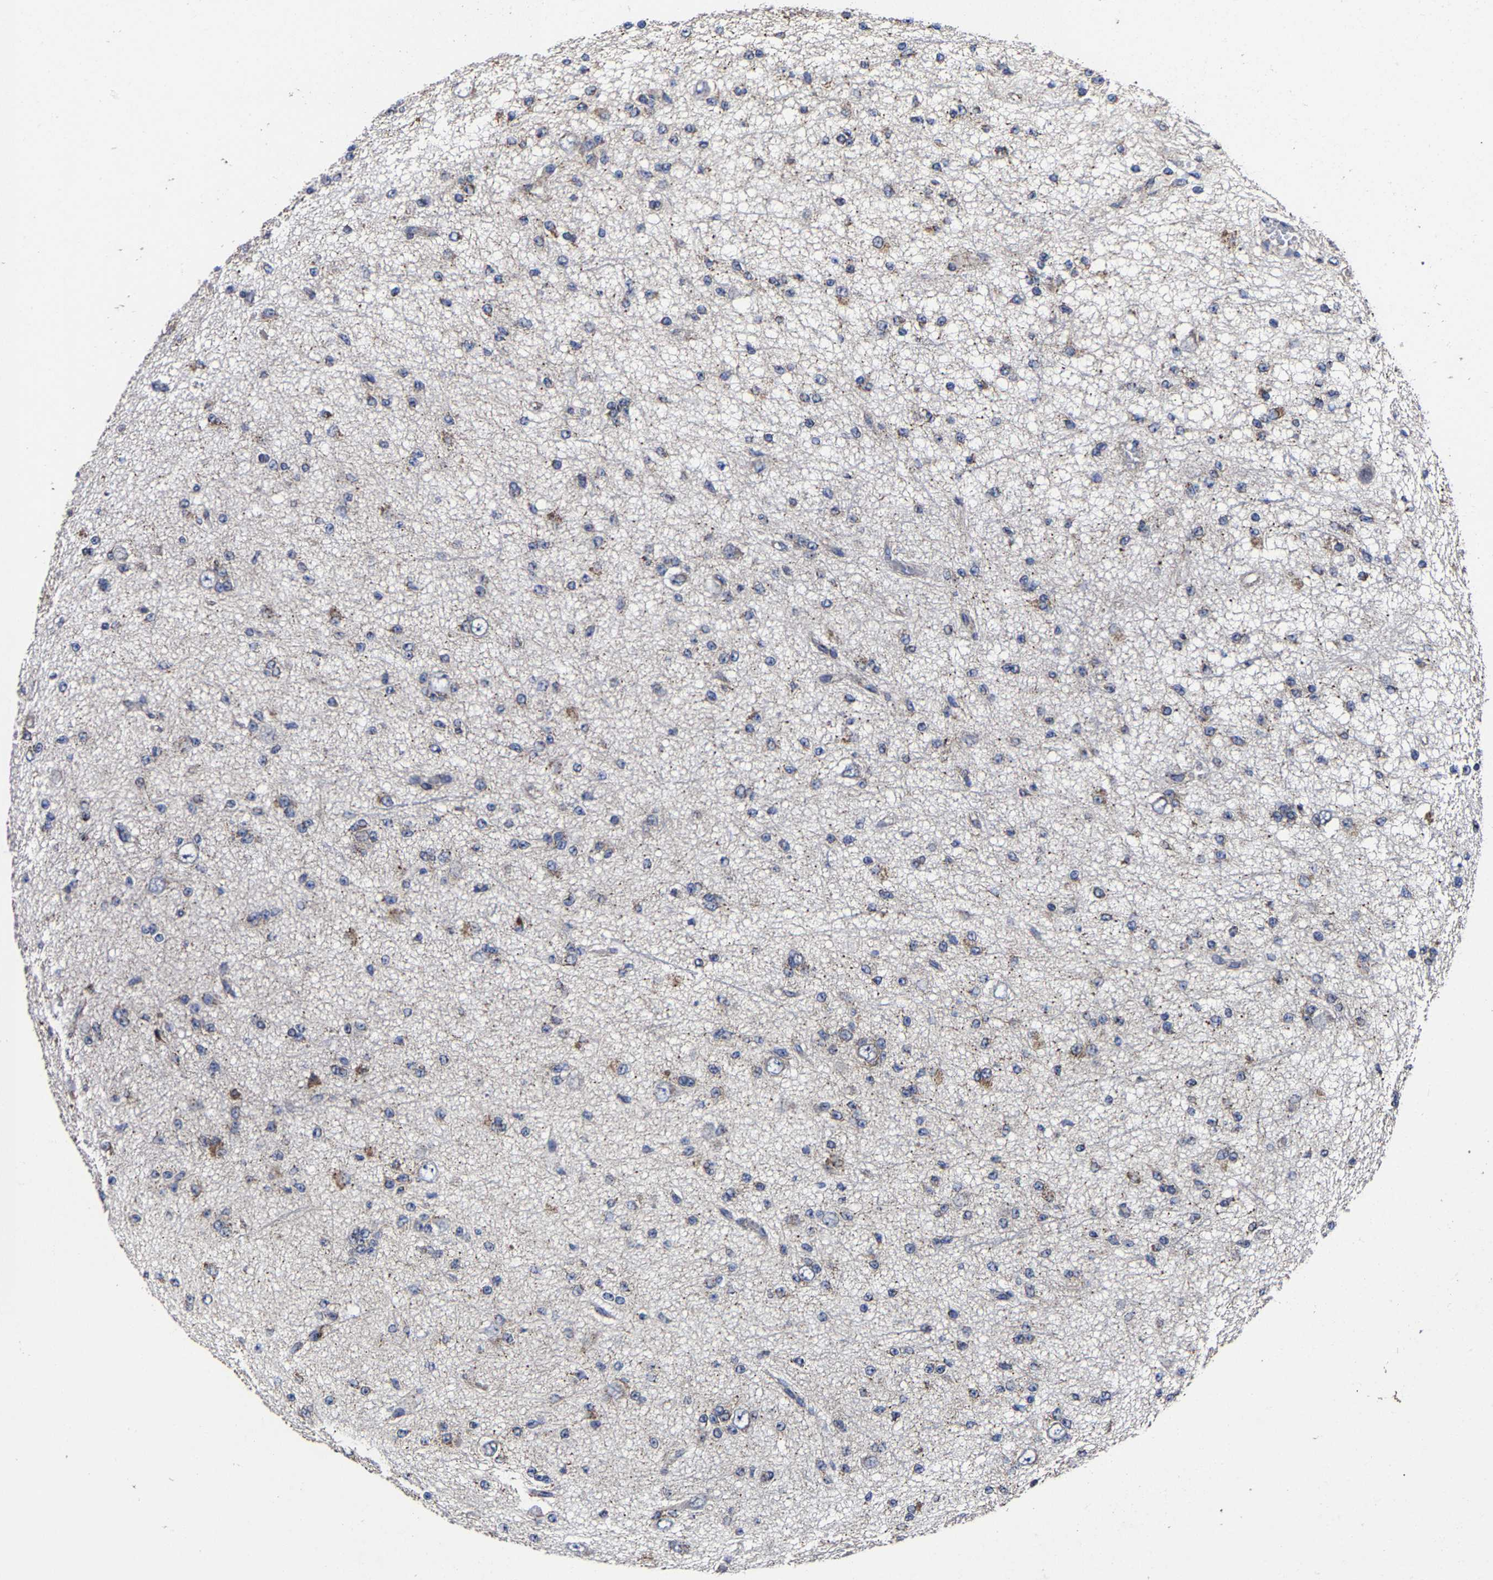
{"staining": {"intensity": "weak", "quantity": "<25%", "location": "cytoplasmic/membranous"}, "tissue": "glioma", "cell_type": "Tumor cells", "image_type": "cancer", "snomed": [{"axis": "morphology", "description": "Glioma, malignant, Low grade"}, {"axis": "topography", "description": "Brain"}], "caption": "Immunohistochemistry (IHC) of human glioma reveals no staining in tumor cells.", "gene": "AASS", "patient": {"sex": "male", "age": 38}}